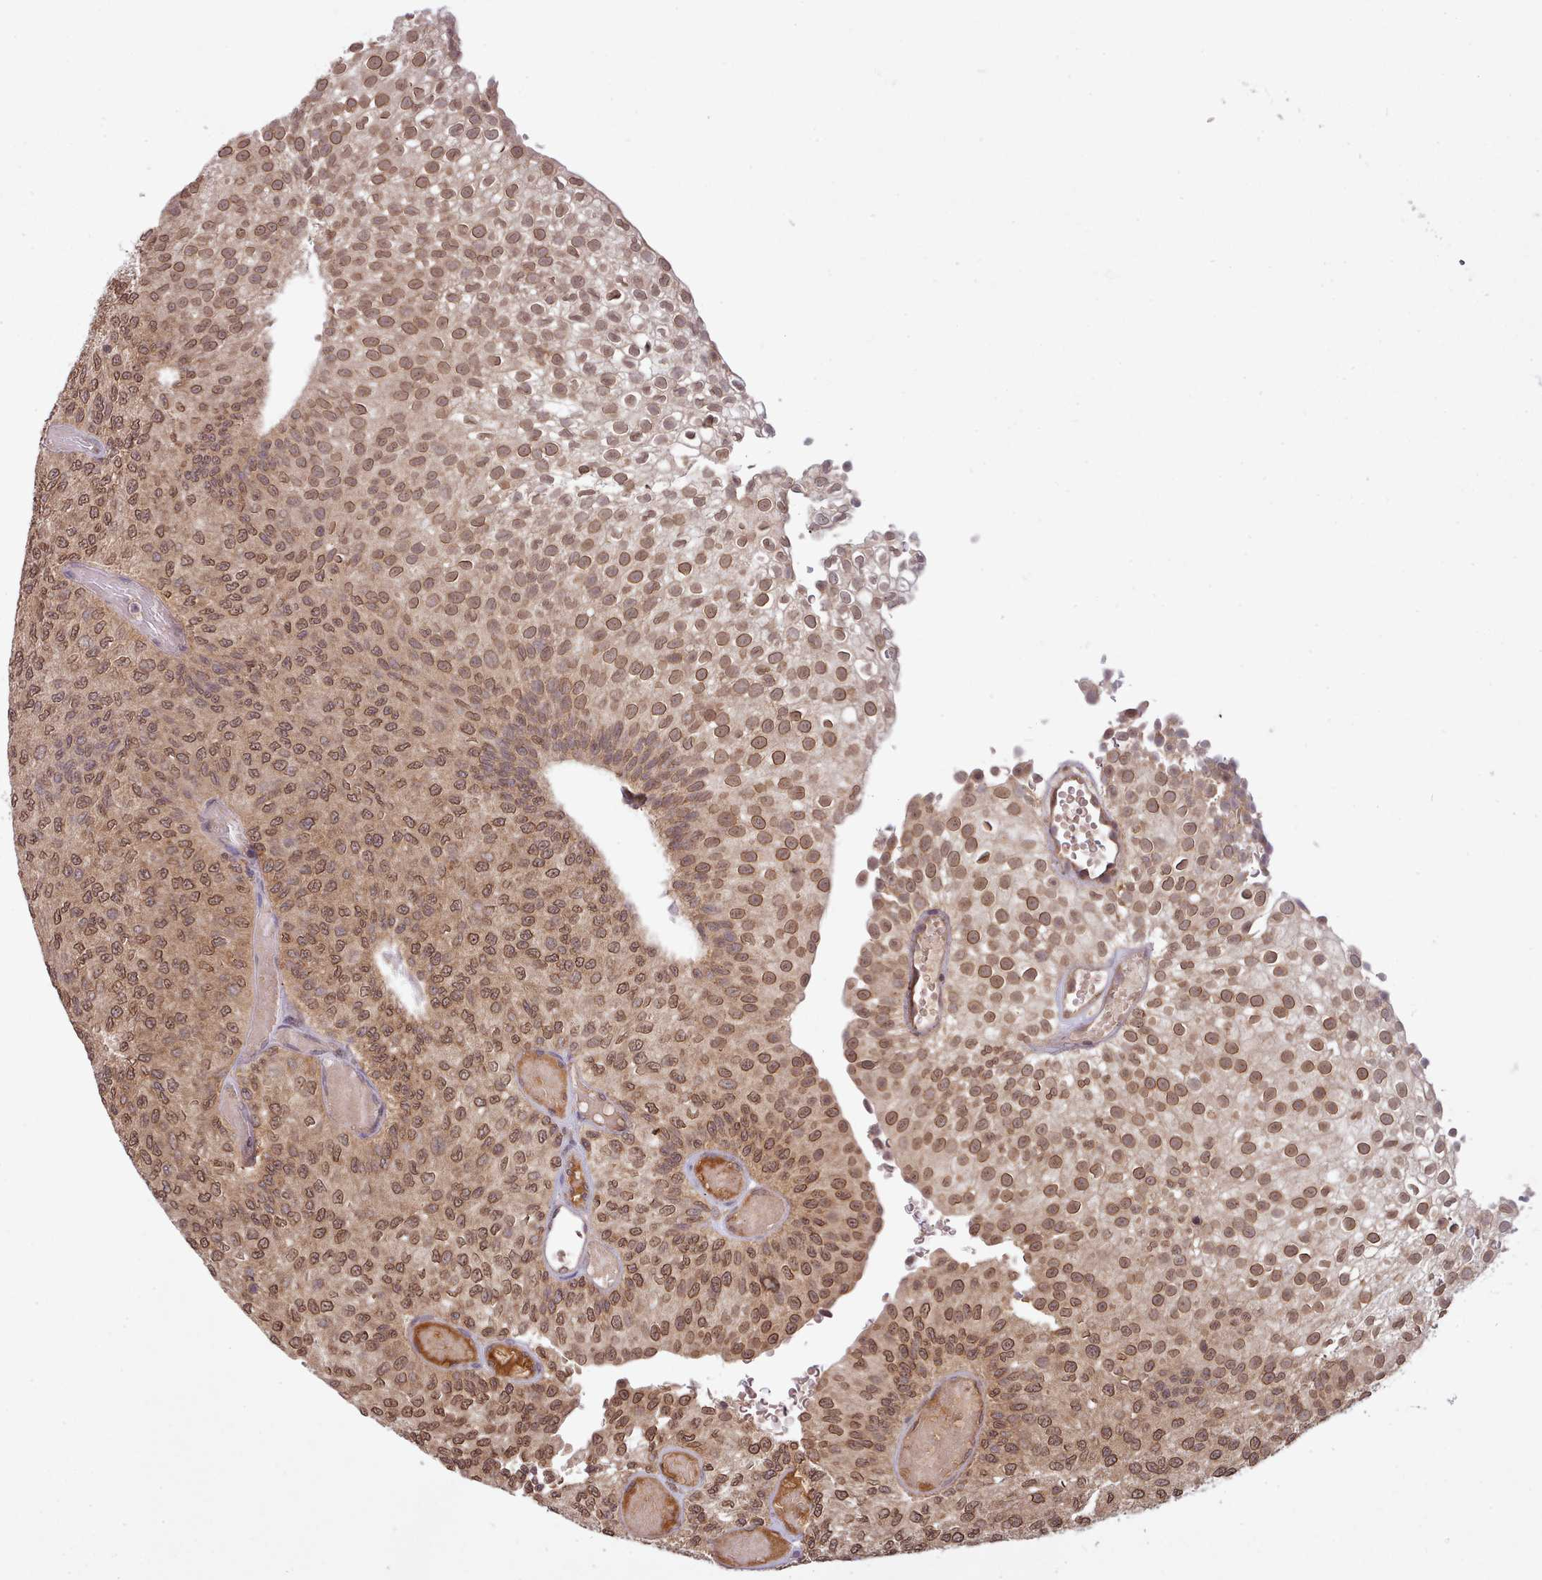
{"staining": {"intensity": "moderate", "quantity": ">75%", "location": "nuclear"}, "tissue": "urothelial cancer", "cell_type": "Tumor cells", "image_type": "cancer", "snomed": [{"axis": "morphology", "description": "Urothelial carcinoma, Low grade"}, {"axis": "topography", "description": "Urinary bladder"}], "caption": "Immunohistochemistry histopathology image of low-grade urothelial carcinoma stained for a protein (brown), which exhibits medium levels of moderate nuclear positivity in approximately >75% of tumor cells.", "gene": "PIP4P1", "patient": {"sex": "male", "age": 78}}